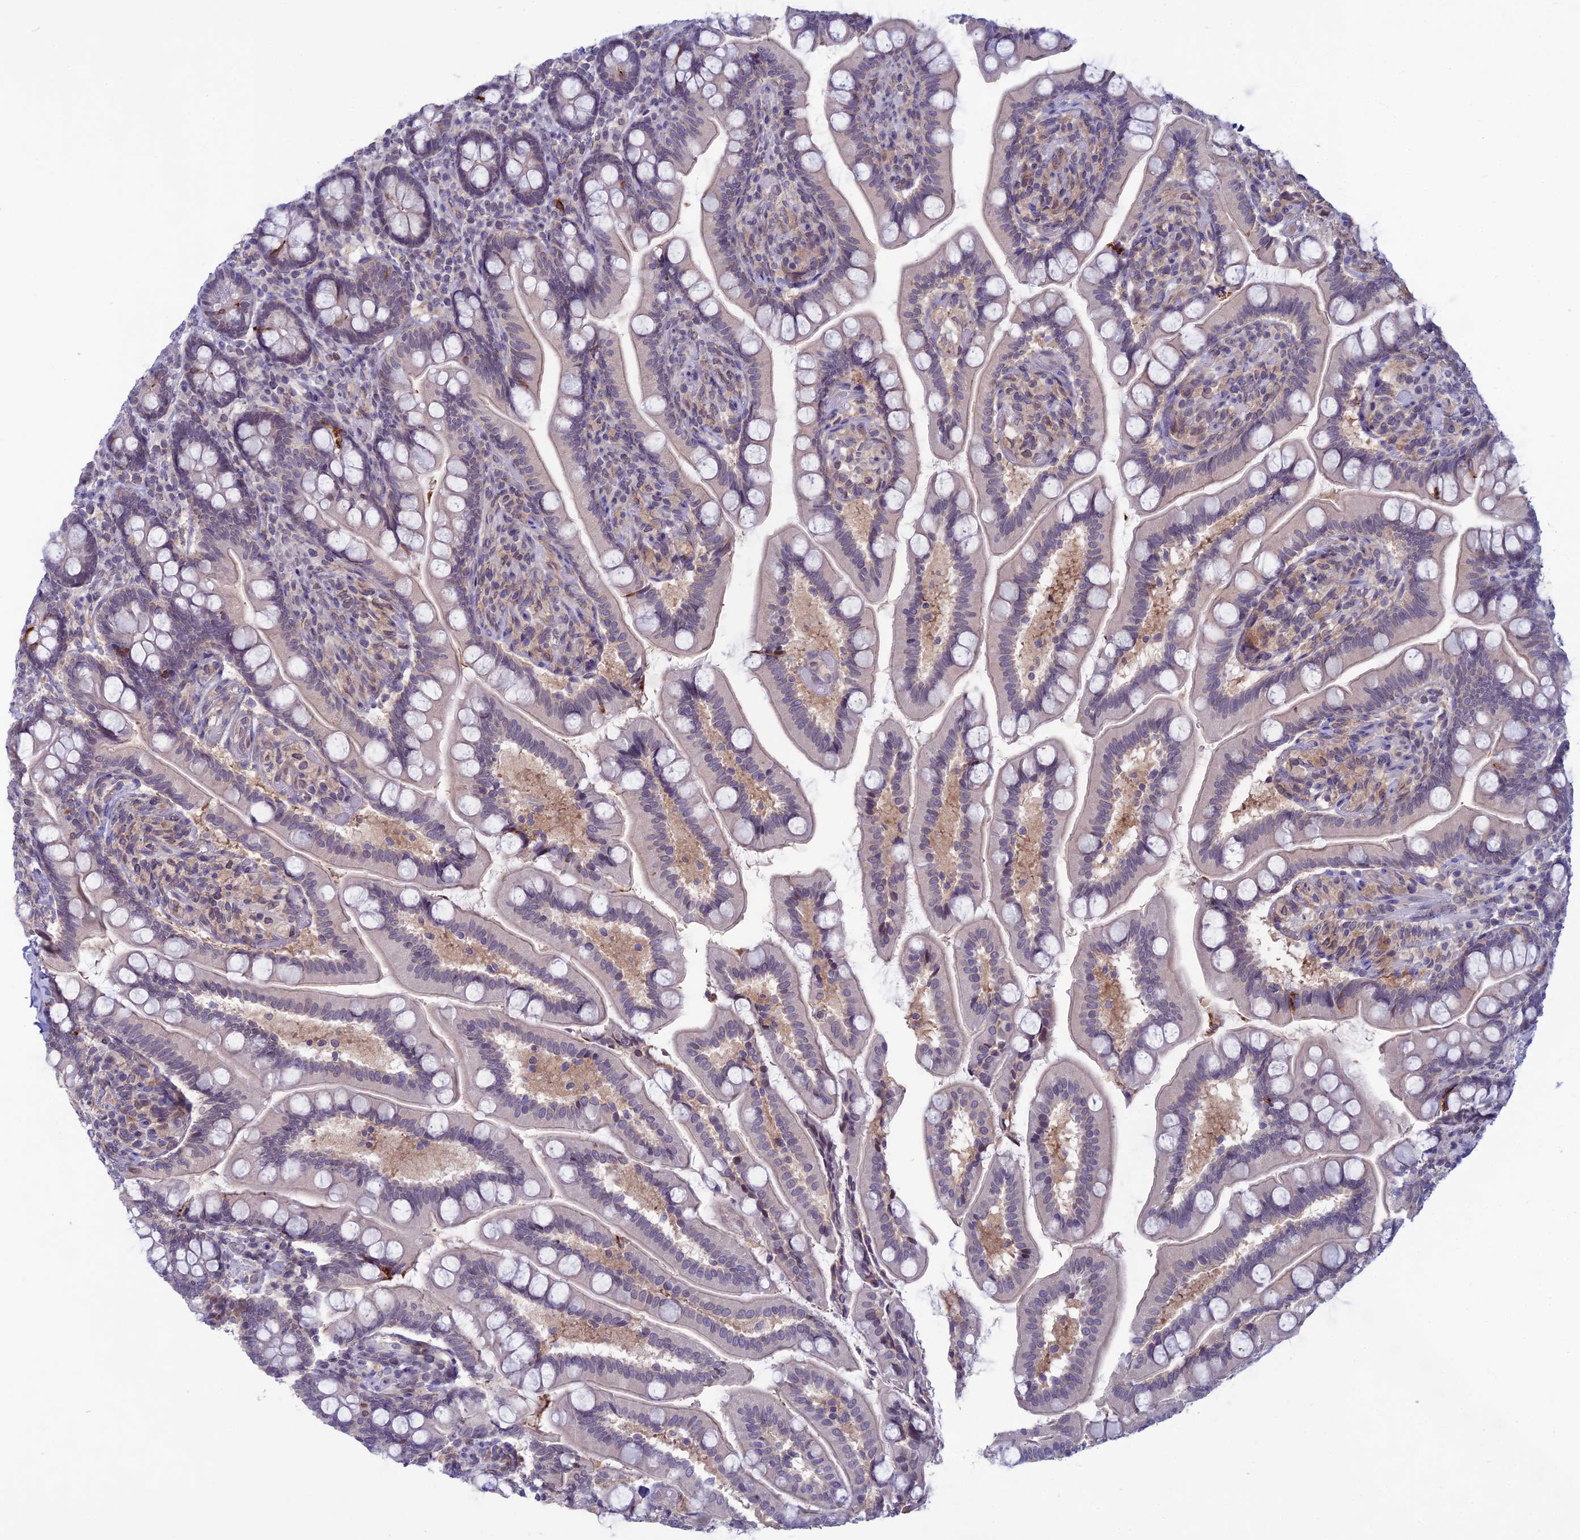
{"staining": {"intensity": "weak", "quantity": "<25%", "location": "cytoplasmic/membranous"}, "tissue": "small intestine", "cell_type": "Glandular cells", "image_type": "normal", "snomed": [{"axis": "morphology", "description": "Normal tissue, NOS"}, {"axis": "topography", "description": "Small intestine"}], "caption": "Immunohistochemical staining of benign small intestine reveals no significant expression in glandular cells.", "gene": "WDR46", "patient": {"sex": "female", "age": 64}}